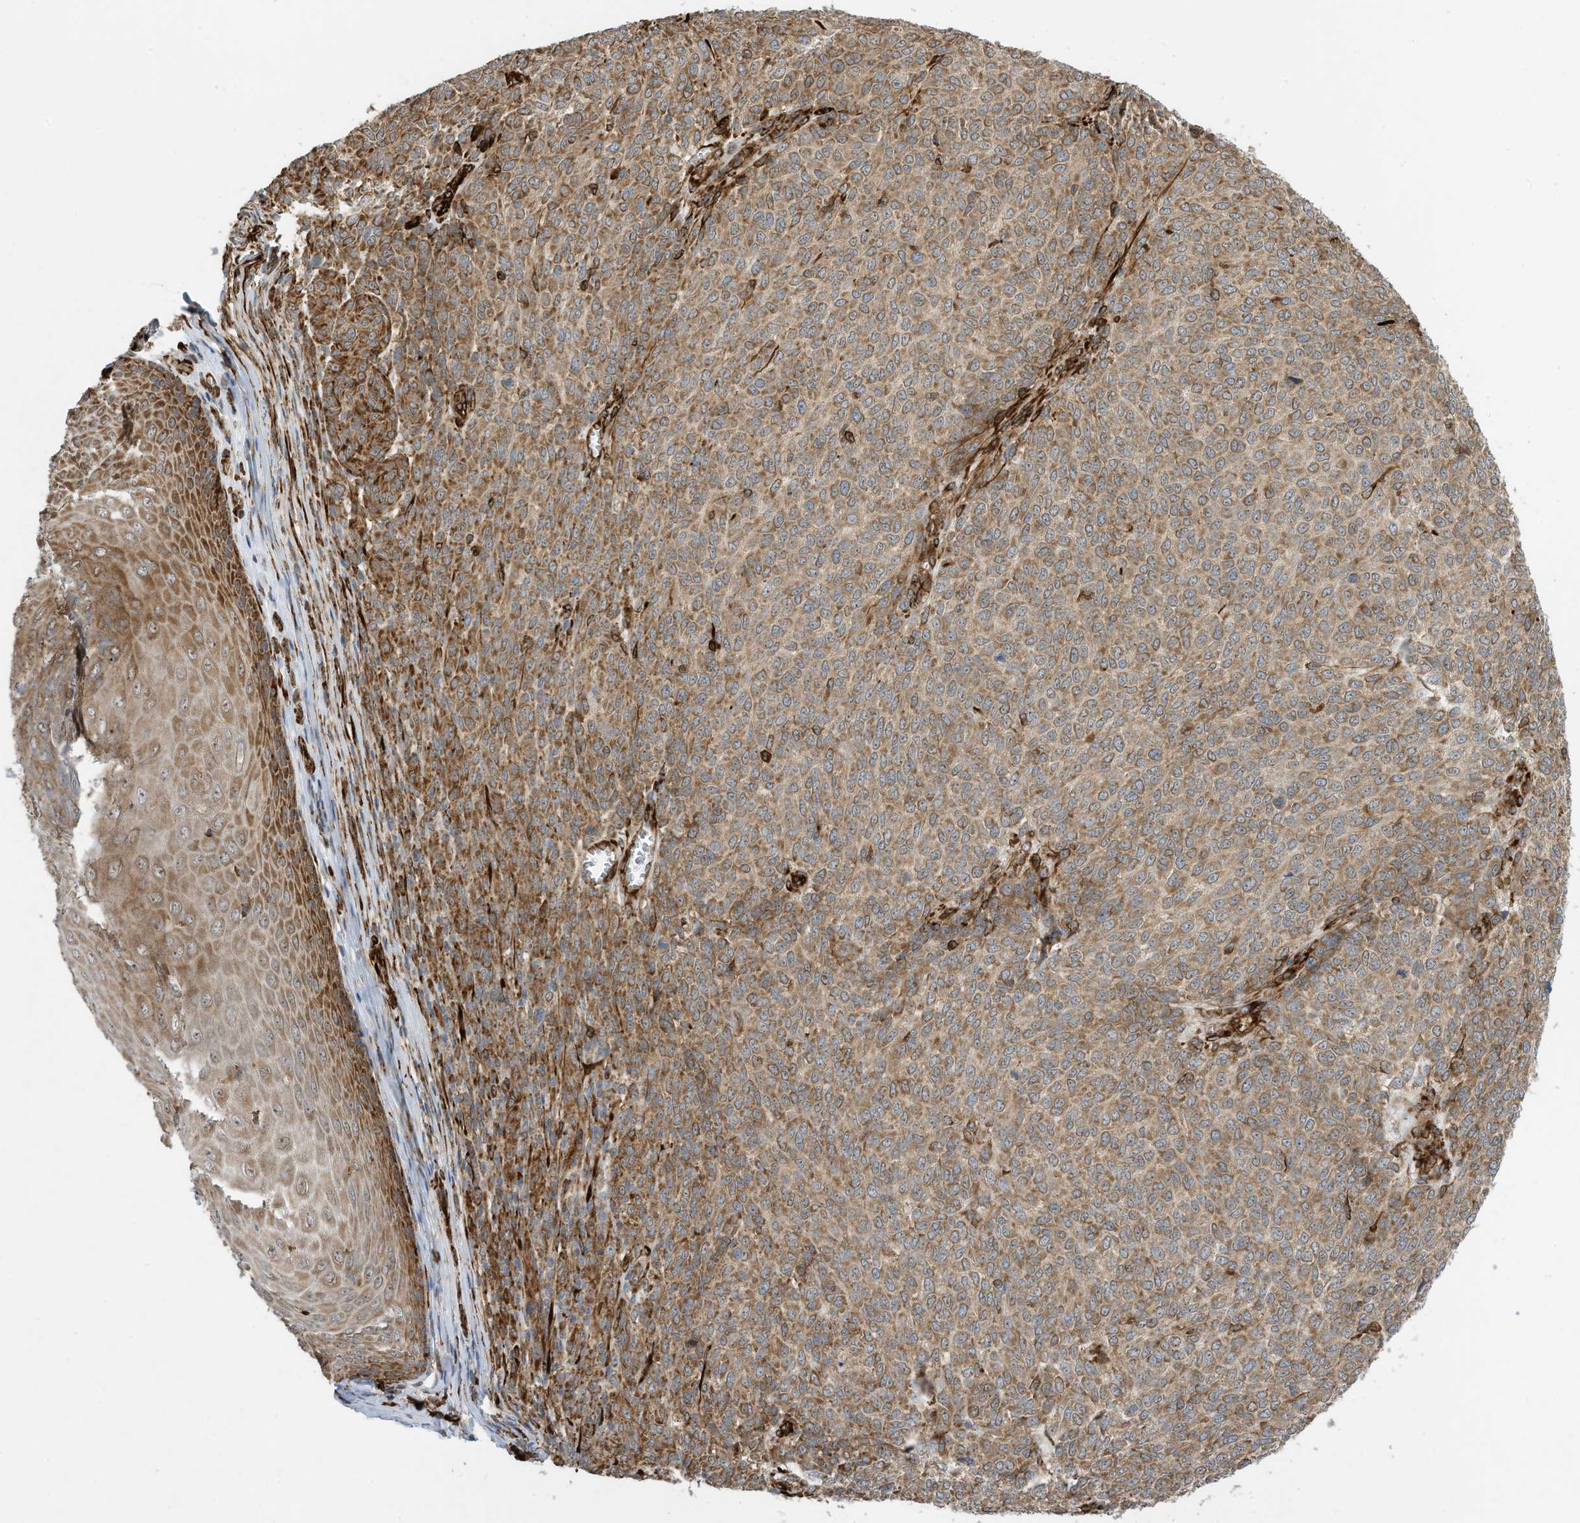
{"staining": {"intensity": "moderate", "quantity": ">75%", "location": "cytoplasmic/membranous"}, "tissue": "melanoma", "cell_type": "Tumor cells", "image_type": "cancer", "snomed": [{"axis": "morphology", "description": "Malignant melanoma, NOS"}, {"axis": "topography", "description": "Skin"}], "caption": "A micrograph of human melanoma stained for a protein exhibits moderate cytoplasmic/membranous brown staining in tumor cells.", "gene": "ZBTB45", "patient": {"sex": "male", "age": 49}}